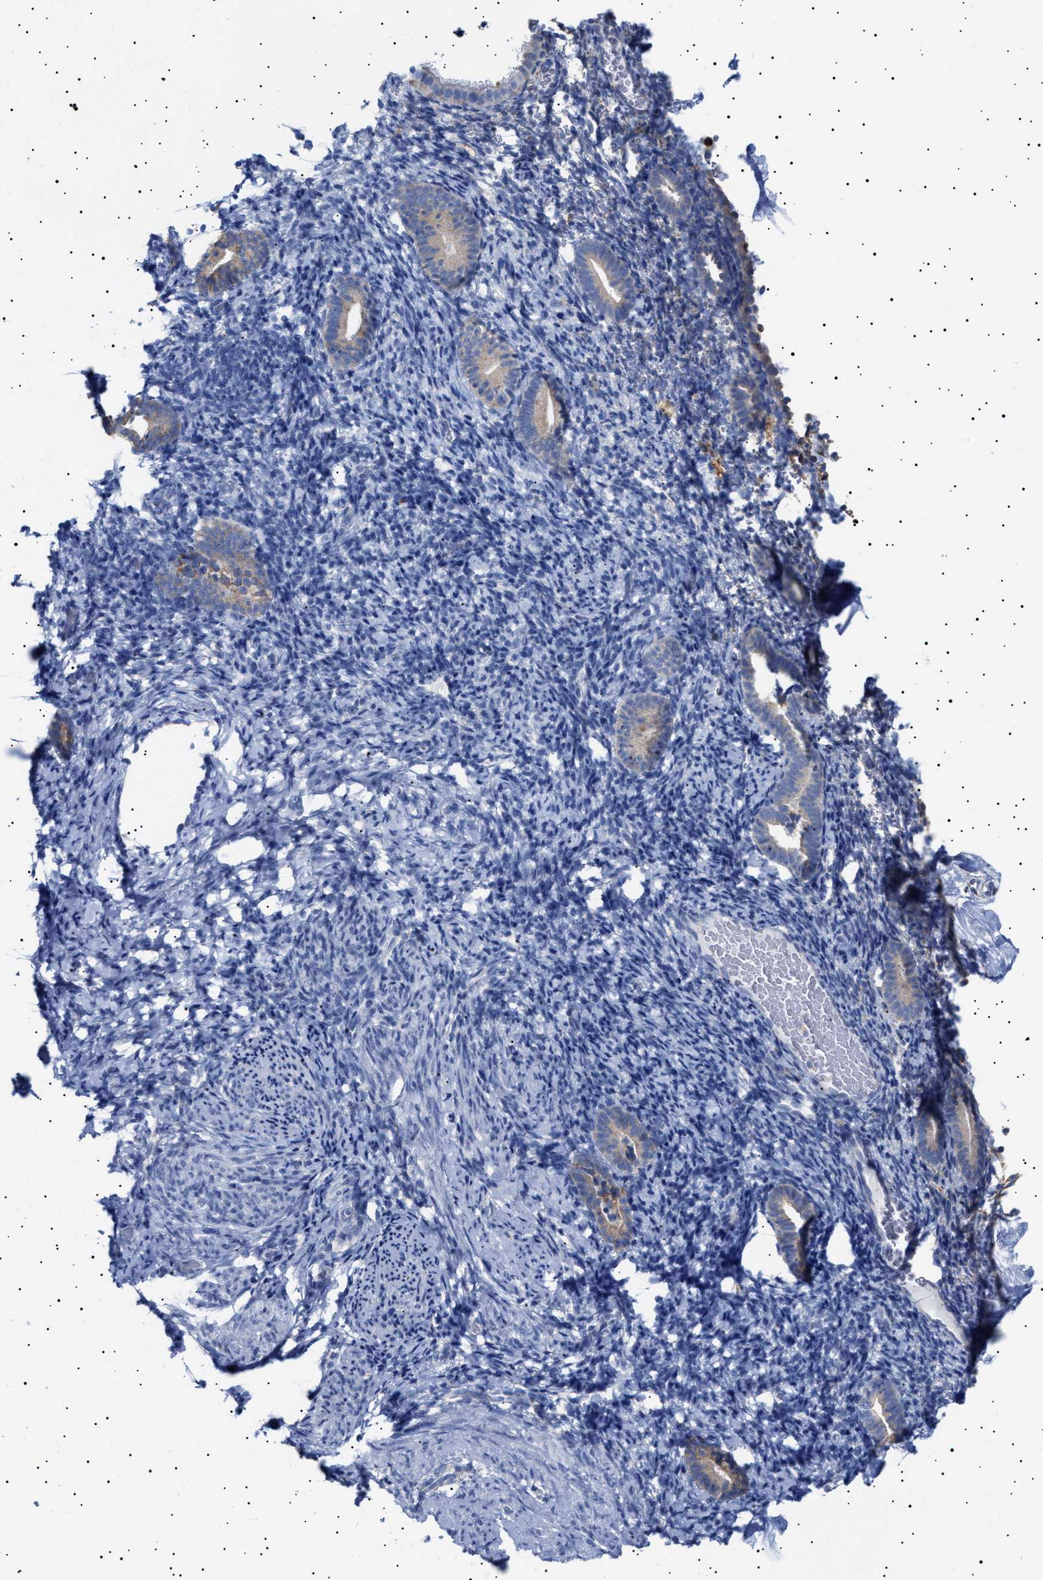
{"staining": {"intensity": "negative", "quantity": "none", "location": "none"}, "tissue": "endometrium", "cell_type": "Cells in endometrial stroma", "image_type": "normal", "snomed": [{"axis": "morphology", "description": "Normal tissue, NOS"}, {"axis": "topography", "description": "Endometrium"}], "caption": "This photomicrograph is of benign endometrium stained with IHC to label a protein in brown with the nuclei are counter-stained blue. There is no staining in cells in endometrial stroma. The staining is performed using DAB (3,3'-diaminobenzidine) brown chromogen with nuclei counter-stained in using hematoxylin.", "gene": "ERCC6L2", "patient": {"sex": "female", "age": 51}}